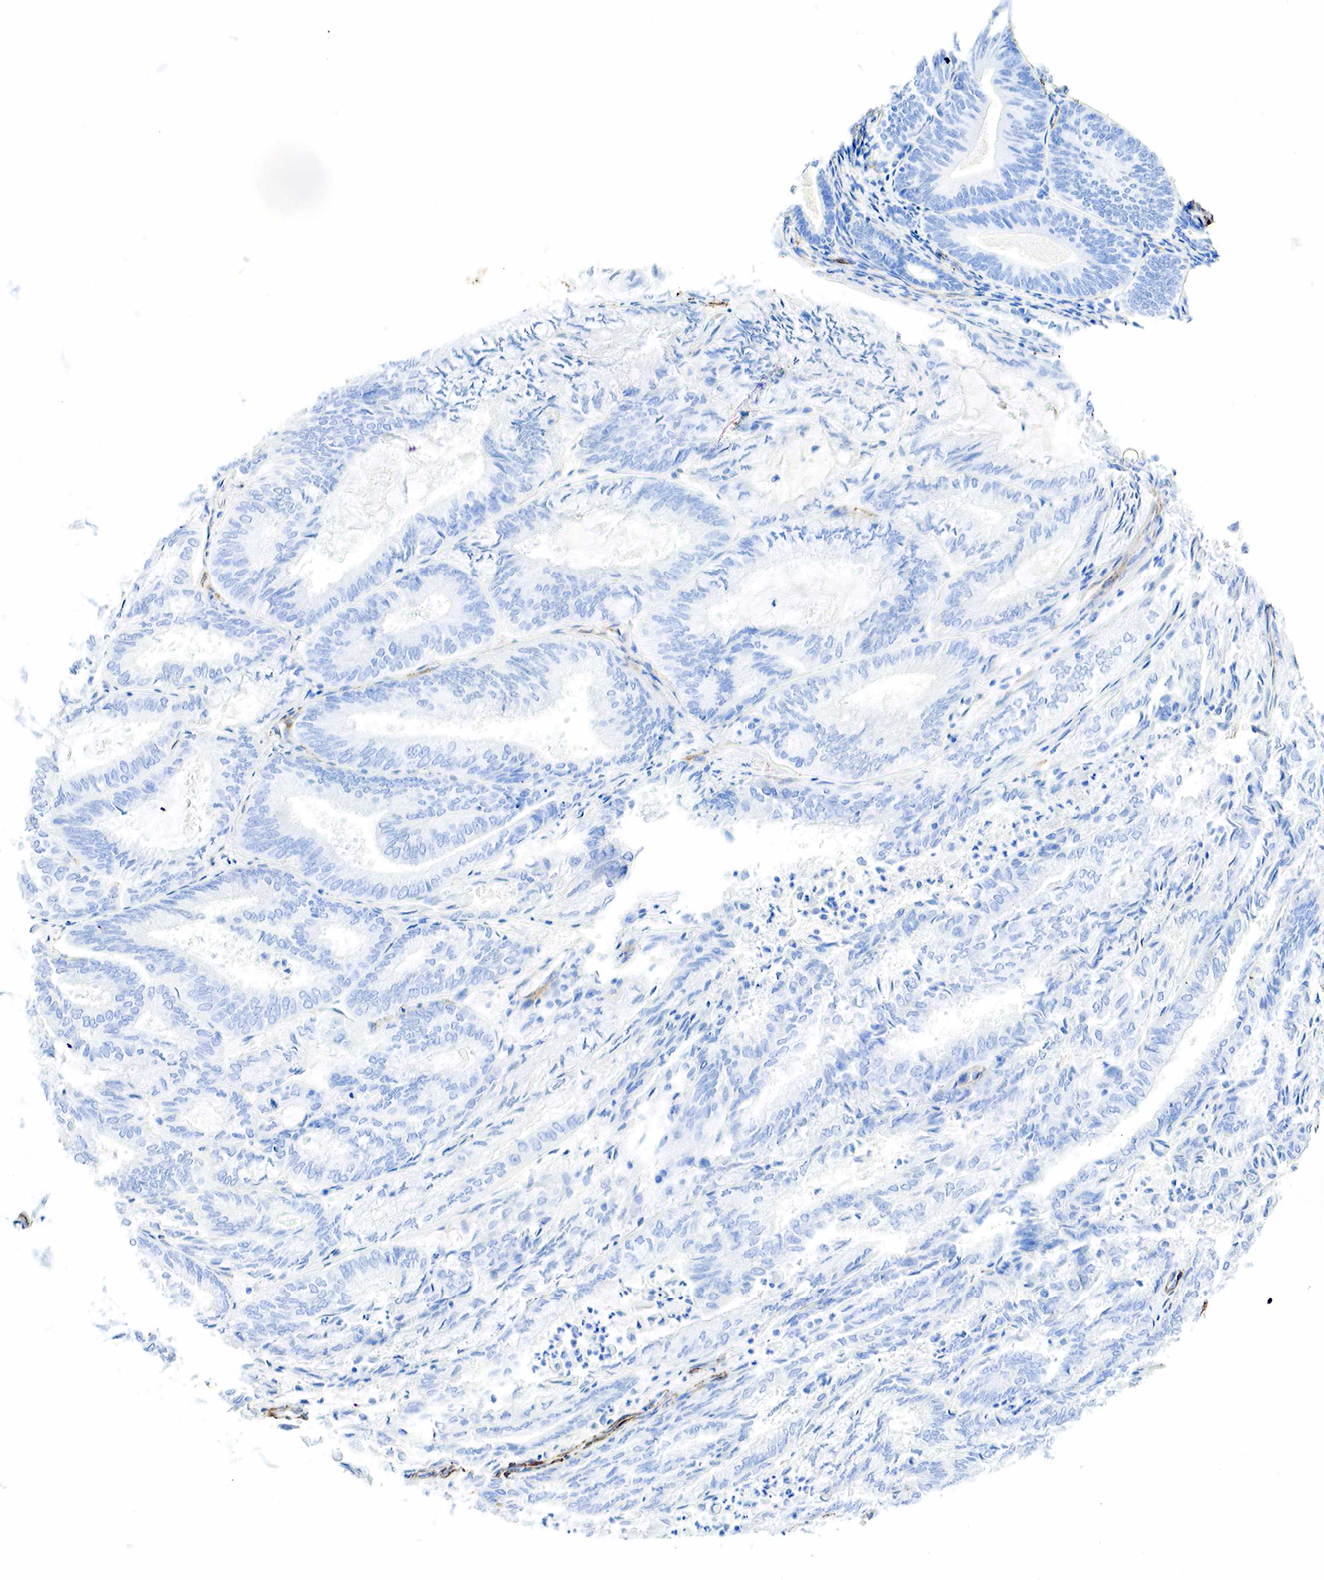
{"staining": {"intensity": "negative", "quantity": "none", "location": "none"}, "tissue": "endometrial cancer", "cell_type": "Tumor cells", "image_type": "cancer", "snomed": [{"axis": "morphology", "description": "Adenocarcinoma, NOS"}, {"axis": "topography", "description": "Endometrium"}], "caption": "Human endometrial cancer stained for a protein using immunohistochemistry shows no staining in tumor cells.", "gene": "ACTA1", "patient": {"sex": "female", "age": 59}}